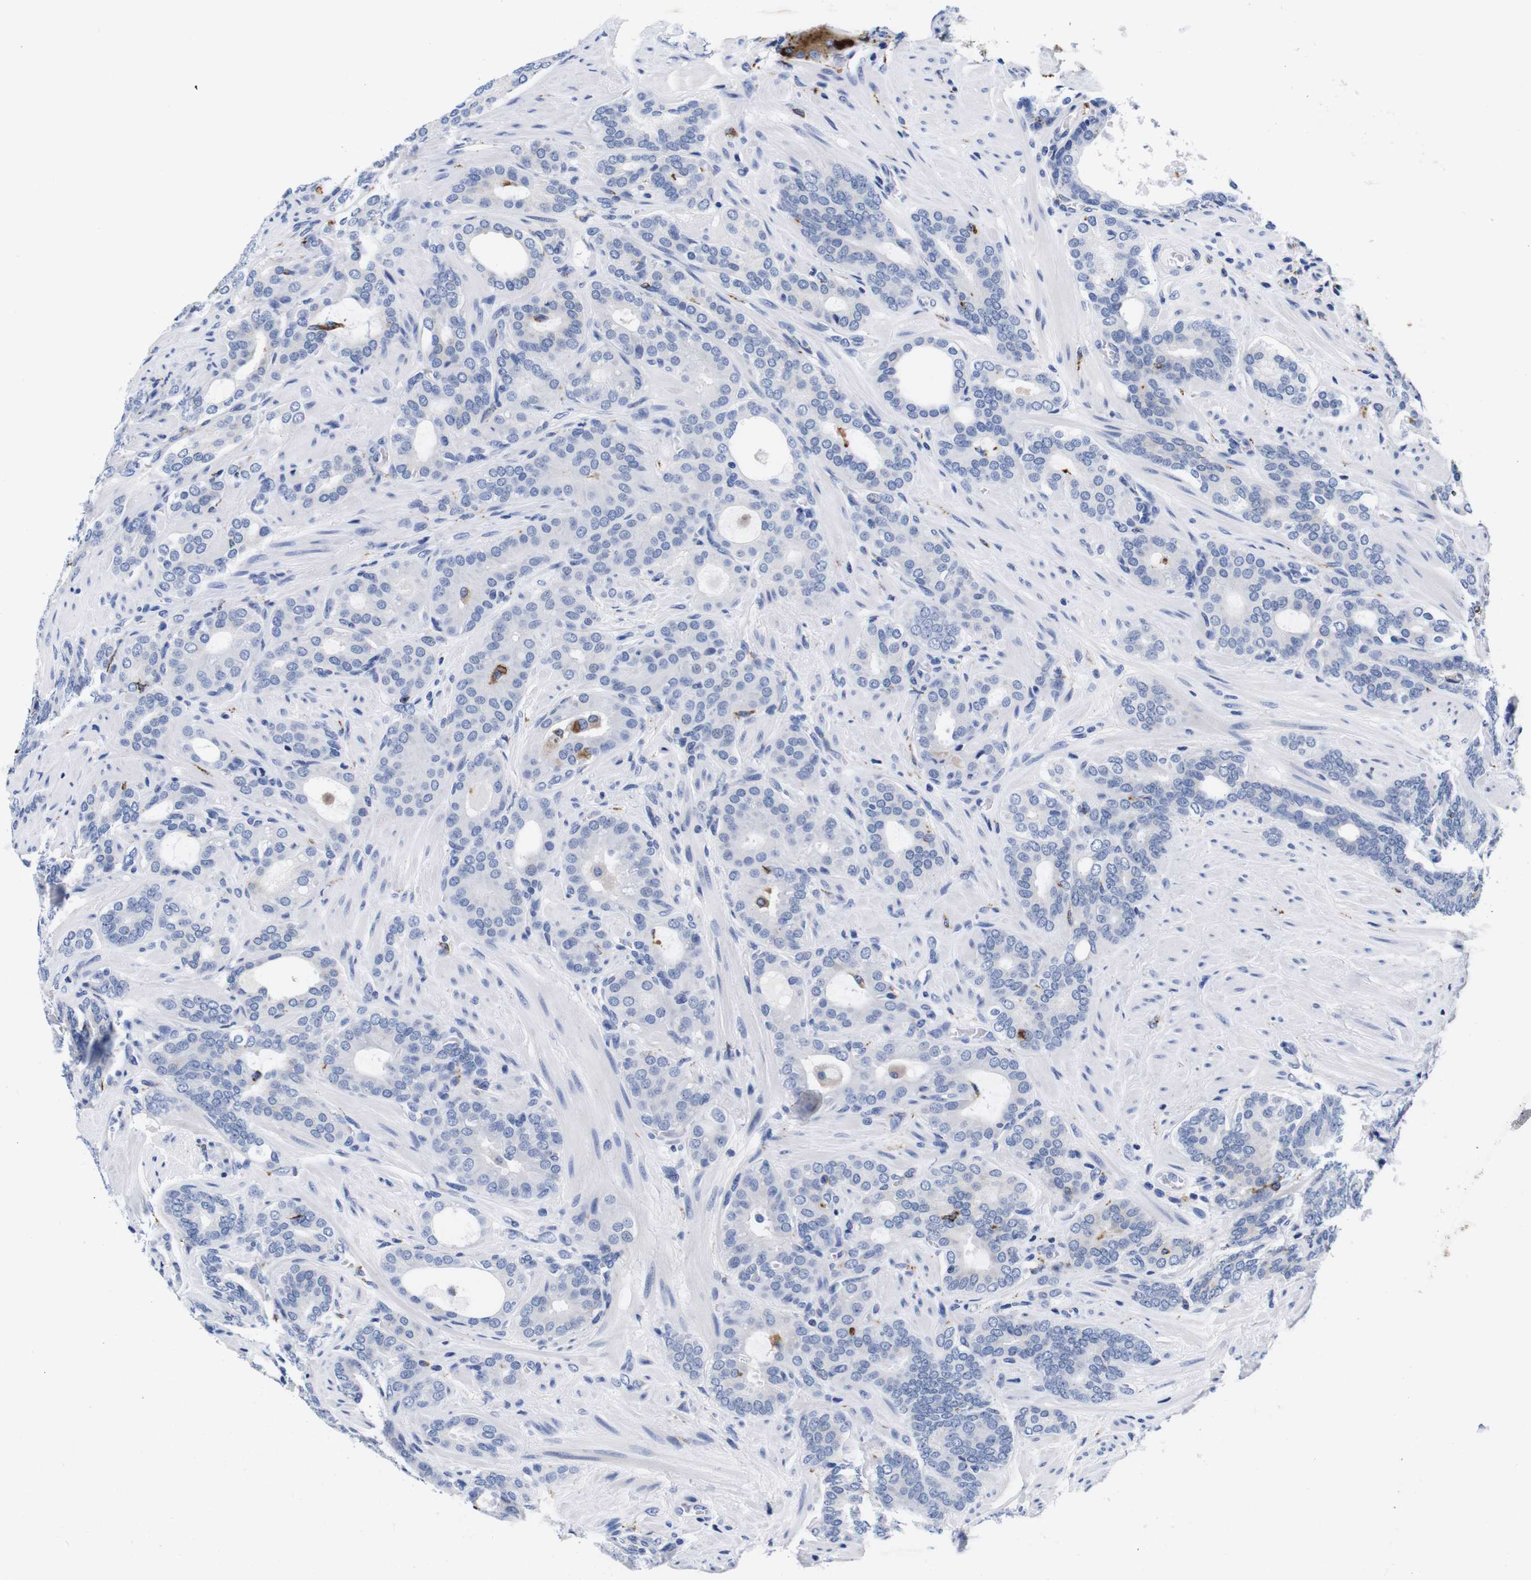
{"staining": {"intensity": "negative", "quantity": "none", "location": "none"}, "tissue": "prostate cancer", "cell_type": "Tumor cells", "image_type": "cancer", "snomed": [{"axis": "morphology", "description": "Adenocarcinoma, Low grade"}, {"axis": "topography", "description": "Prostate"}], "caption": "An IHC photomicrograph of prostate cancer (adenocarcinoma (low-grade)) is shown. There is no staining in tumor cells of prostate cancer (adenocarcinoma (low-grade)).", "gene": "HLA-DMB", "patient": {"sex": "male", "age": 63}}